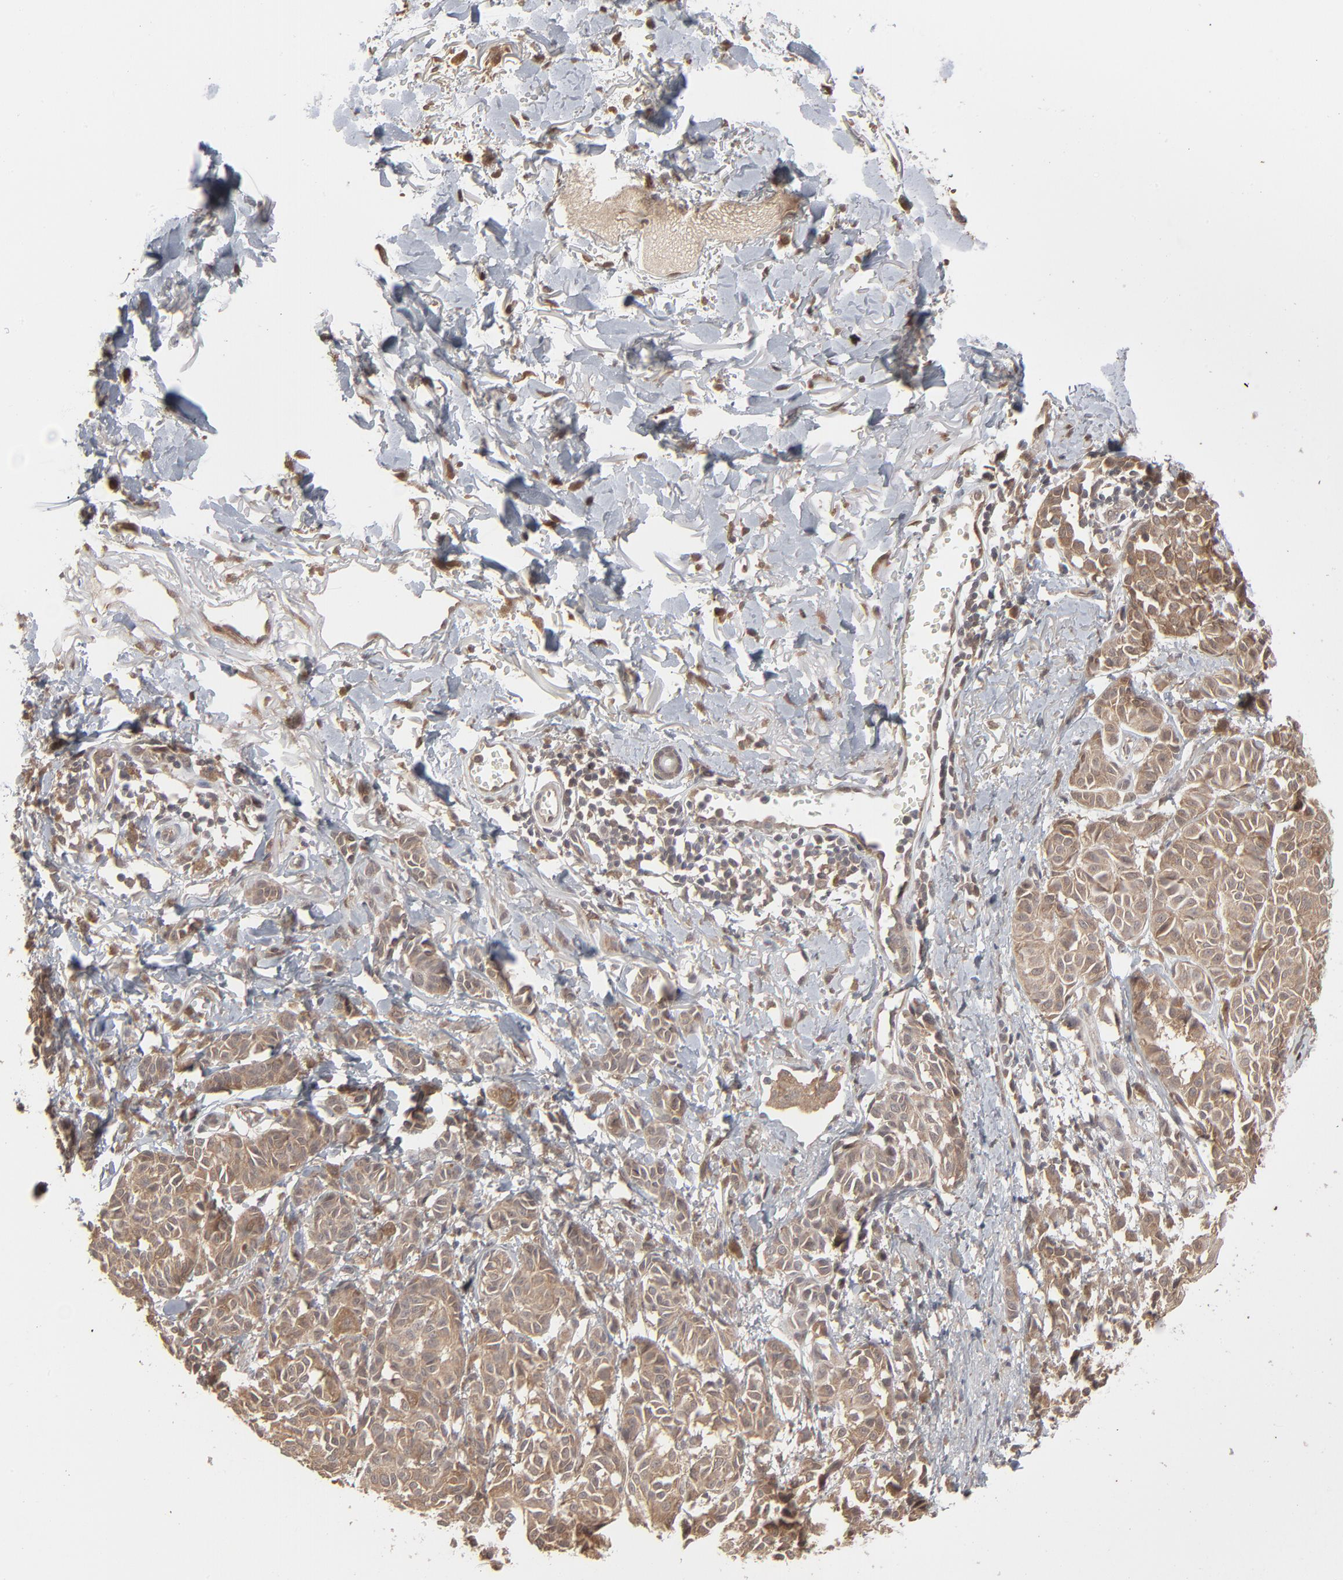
{"staining": {"intensity": "moderate", "quantity": ">75%", "location": "cytoplasmic/membranous"}, "tissue": "melanoma", "cell_type": "Tumor cells", "image_type": "cancer", "snomed": [{"axis": "morphology", "description": "Malignant melanoma, NOS"}, {"axis": "topography", "description": "Skin"}], "caption": "Moderate cytoplasmic/membranous protein expression is identified in approximately >75% of tumor cells in melanoma. (Stains: DAB (3,3'-diaminobenzidine) in brown, nuclei in blue, Microscopy: brightfield microscopy at high magnification).", "gene": "SCFD1", "patient": {"sex": "male", "age": 76}}